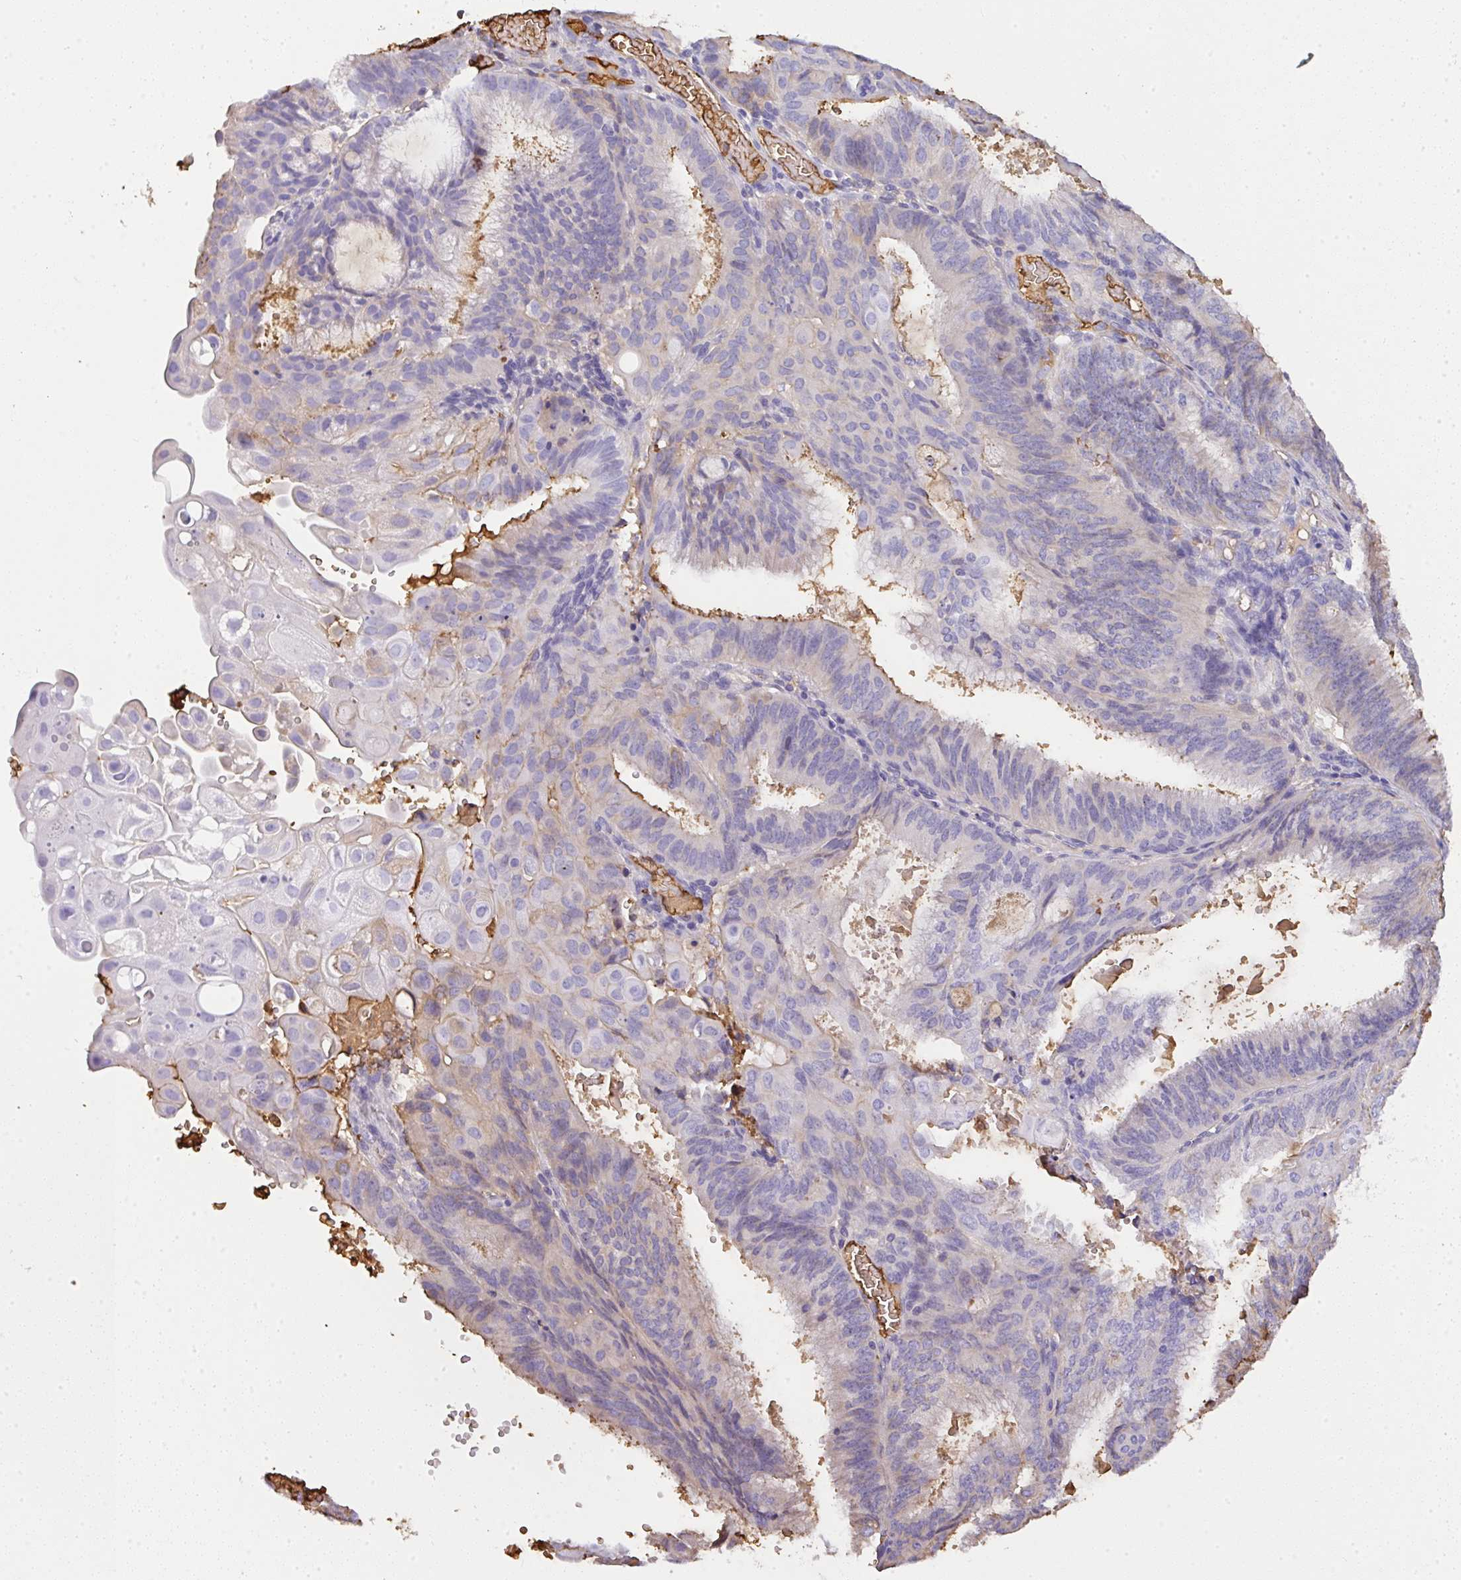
{"staining": {"intensity": "weak", "quantity": "<25%", "location": "cytoplasmic/membranous"}, "tissue": "endometrial cancer", "cell_type": "Tumor cells", "image_type": "cancer", "snomed": [{"axis": "morphology", "description": "Adenocarcinoma, NOS"}, {"axis": "topography", "description": "Endometrium"}], "caption": "A micrograph of human adenocarcinoma (endometrial) is negative for staining in tumor cells.", "gene": "SMYD5", "patient": {"sex": "female", "age": 49}}